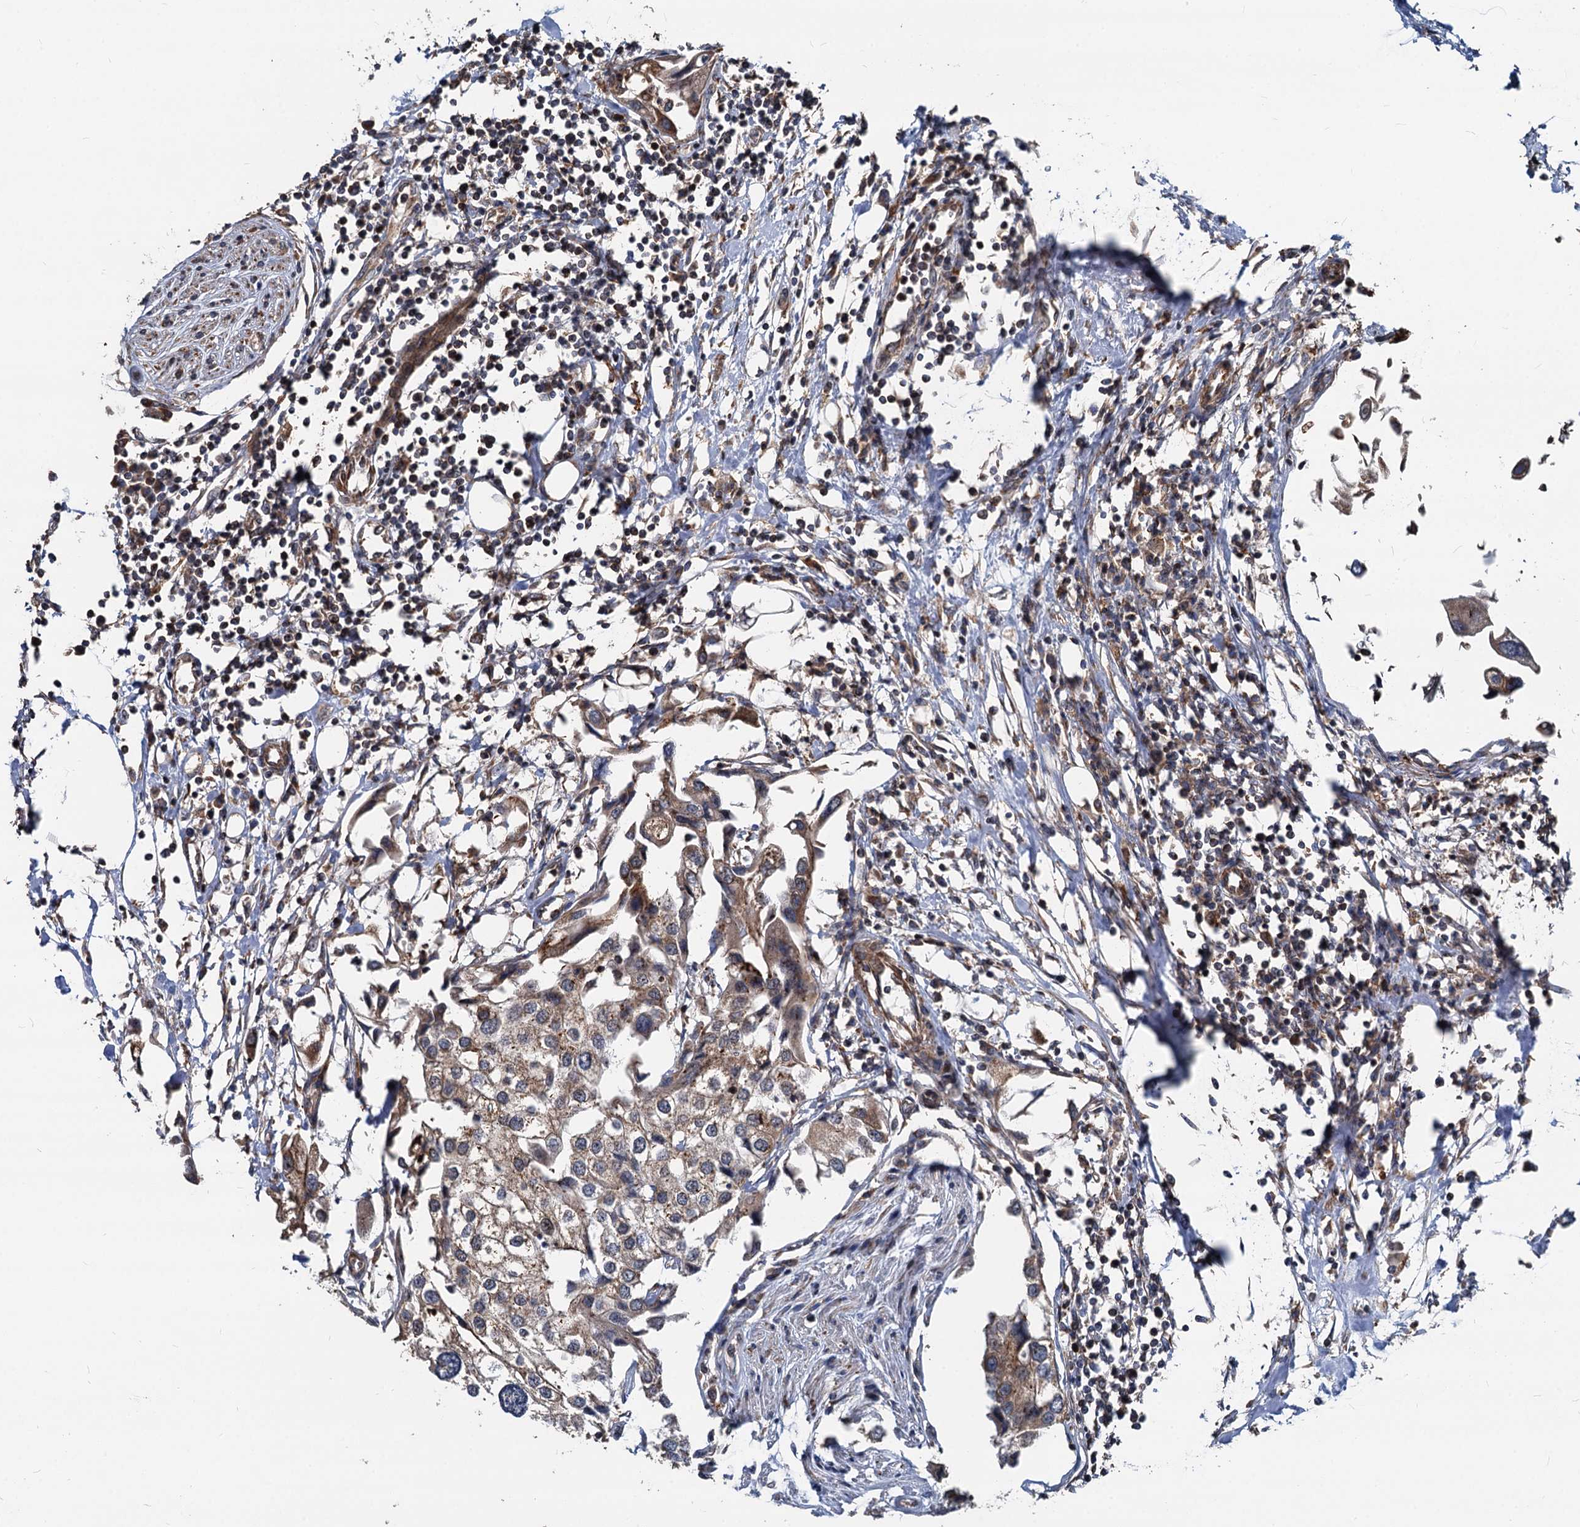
{"staining": {"intensity": "moderate", "quantity": ">75%", "location": "cytoplasmic/membranous"}, "tissue": "urothelial cancer", "cell_type": "Tumor cells", "image_type": "cancer", "snomed": [{"axis": "morphology", "description": "Urothelial carcinoma, High grade"}, {"axis": "topography", "description": "Urinary bladder"}], "caption": "Protein staining by immunohistochemistry (IHC) reveals moderate cytoplasmic/membranous expression in about >75% of tumor cells in urothelial cancer.", "gene": "STIM1", "patient": {"sex": "male", "age": 64}}